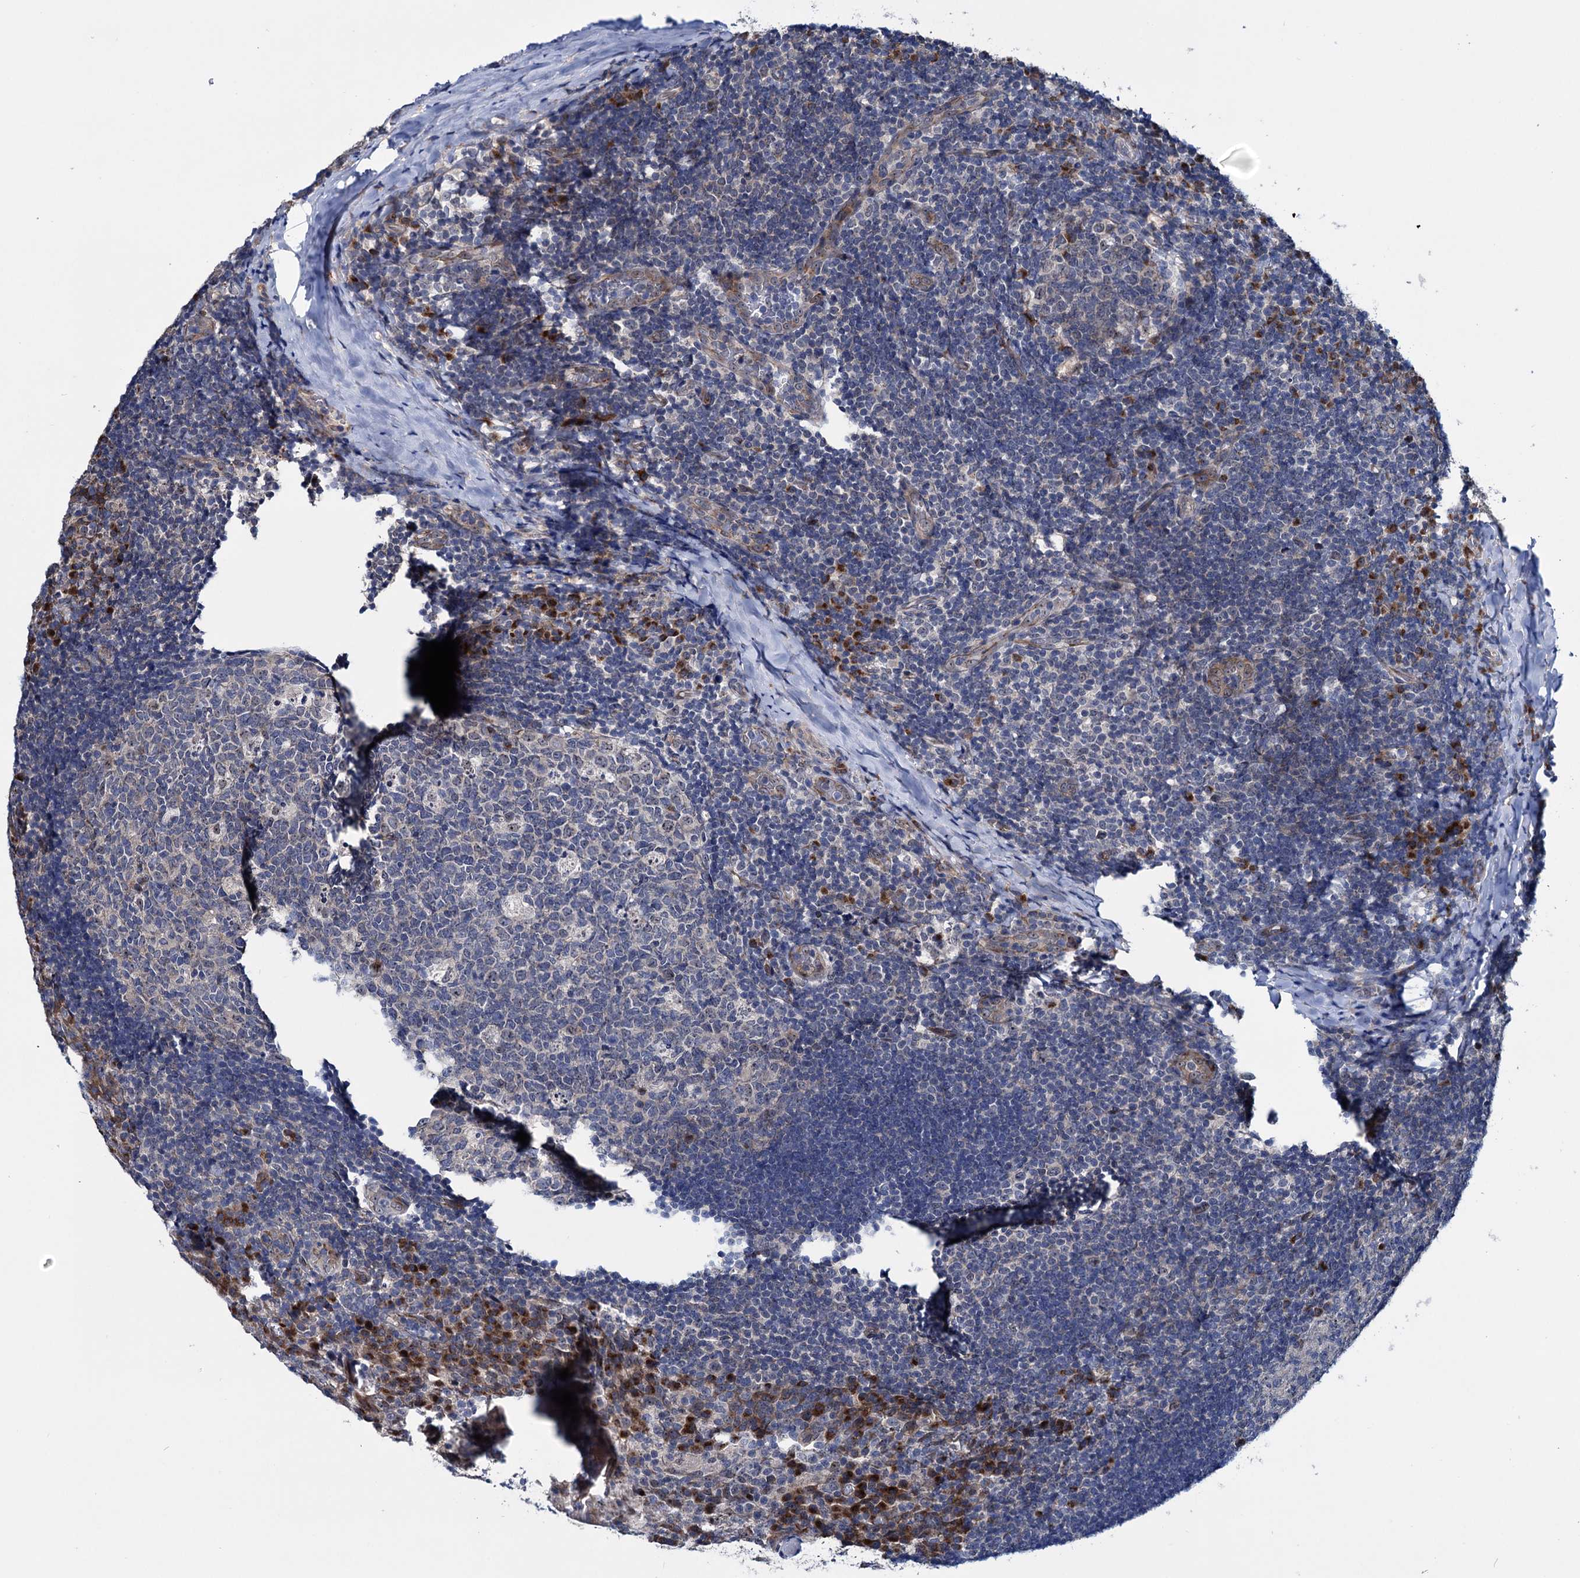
{"staining": {"intensity": "negative", "quantity": "none", "location": "none"}, "tissue": "tonsil", "cell_type": "Germinal center cells", "image_type": "normal", "snomed": [{"axis": "morphology", "description": "Normal tissue, NOS"}, {"axis": "topography", "description": "Tonsil"}], "caption": "Protein analysis of unremarkable tonsil demonstrates no significant expression in germinal center cells. (Stains: DAB IHC with hematoxylin counter stain, Microscopy: brightfield microscopy at high magnification).", "gene": "EYA4", "patient": {"sex": "male", "age": 17}}